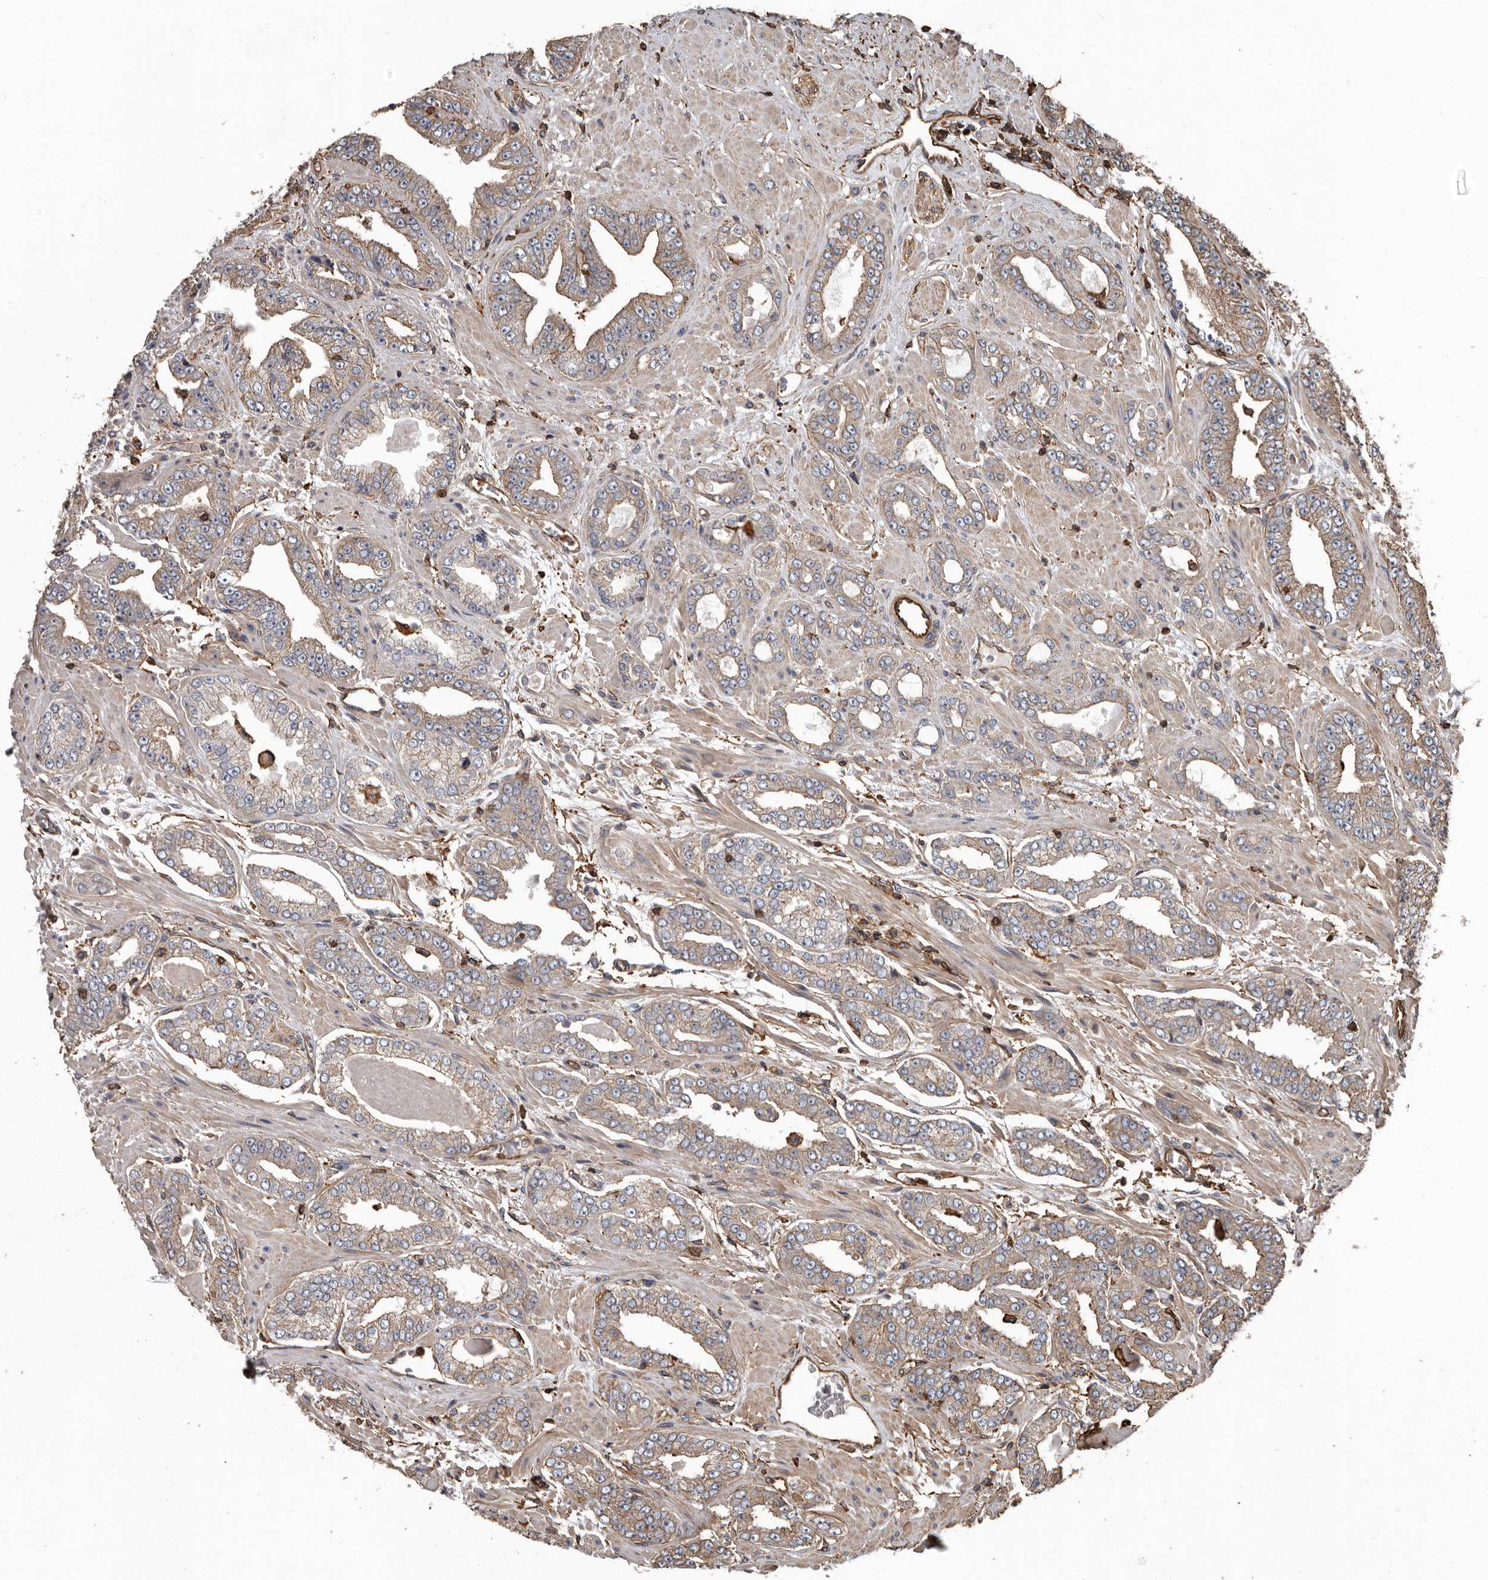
{"staining": {"intensity": "weak", "quantity": "<25%", "location": "cytoplasmic/membranous"}, "tissue": "prostate cancer", "cell_type": "Tumor cells", "image_type": "cancer", "snomed": [{"axis": "morphology", "description": "Adenocarcinoma, High grade"}, {"axis": "topography", "description": "Prostate"}], "caption": "This is a image of immunohistochemistry (IHC) staining of adenocarcinoma (high-grade) (prostate), which shows no expression in tumor cells.", "gene": "DENND6B", "patient": {"sex": "male", "age": 71}}